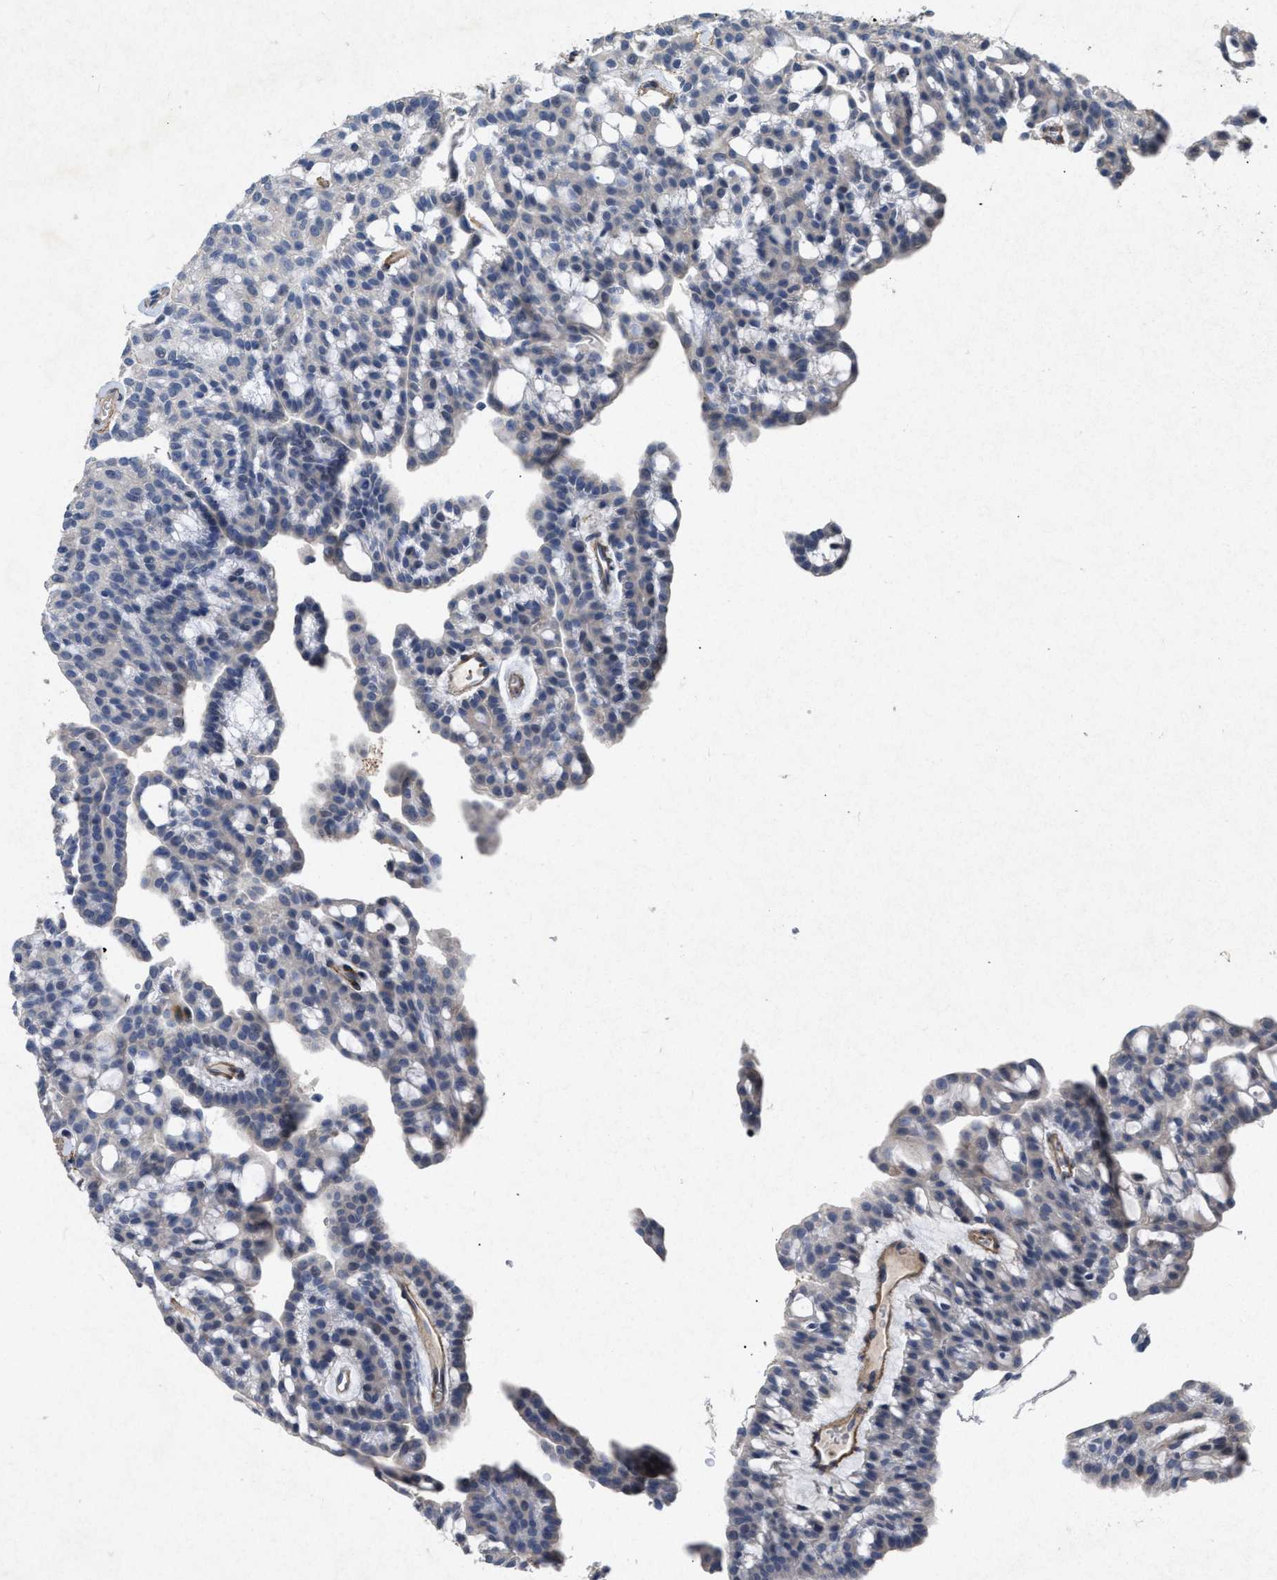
{"staining": {"intensity": "negative", "quantity": "none", "location": "none"}, "tissue": "renal cancer", "cell_type": "Tumor cells", "image_type": "cancer", "snomed": [{"axis": "morphology", "description": "Adenocarcinoma, NOS"}, {"axis": "topography", "description": "Kidney"}], "caption": "Immunohistochemistry (IHC) of renal cancer shows no expression in tumor cells. (Brightfield microscopy of DAB (3,3'-diaminobenzidine) immunohistochemistry (IHC) at high magnification).", "gene": "PDGFRA", "patient": {"sex": "male", "age": 63}}